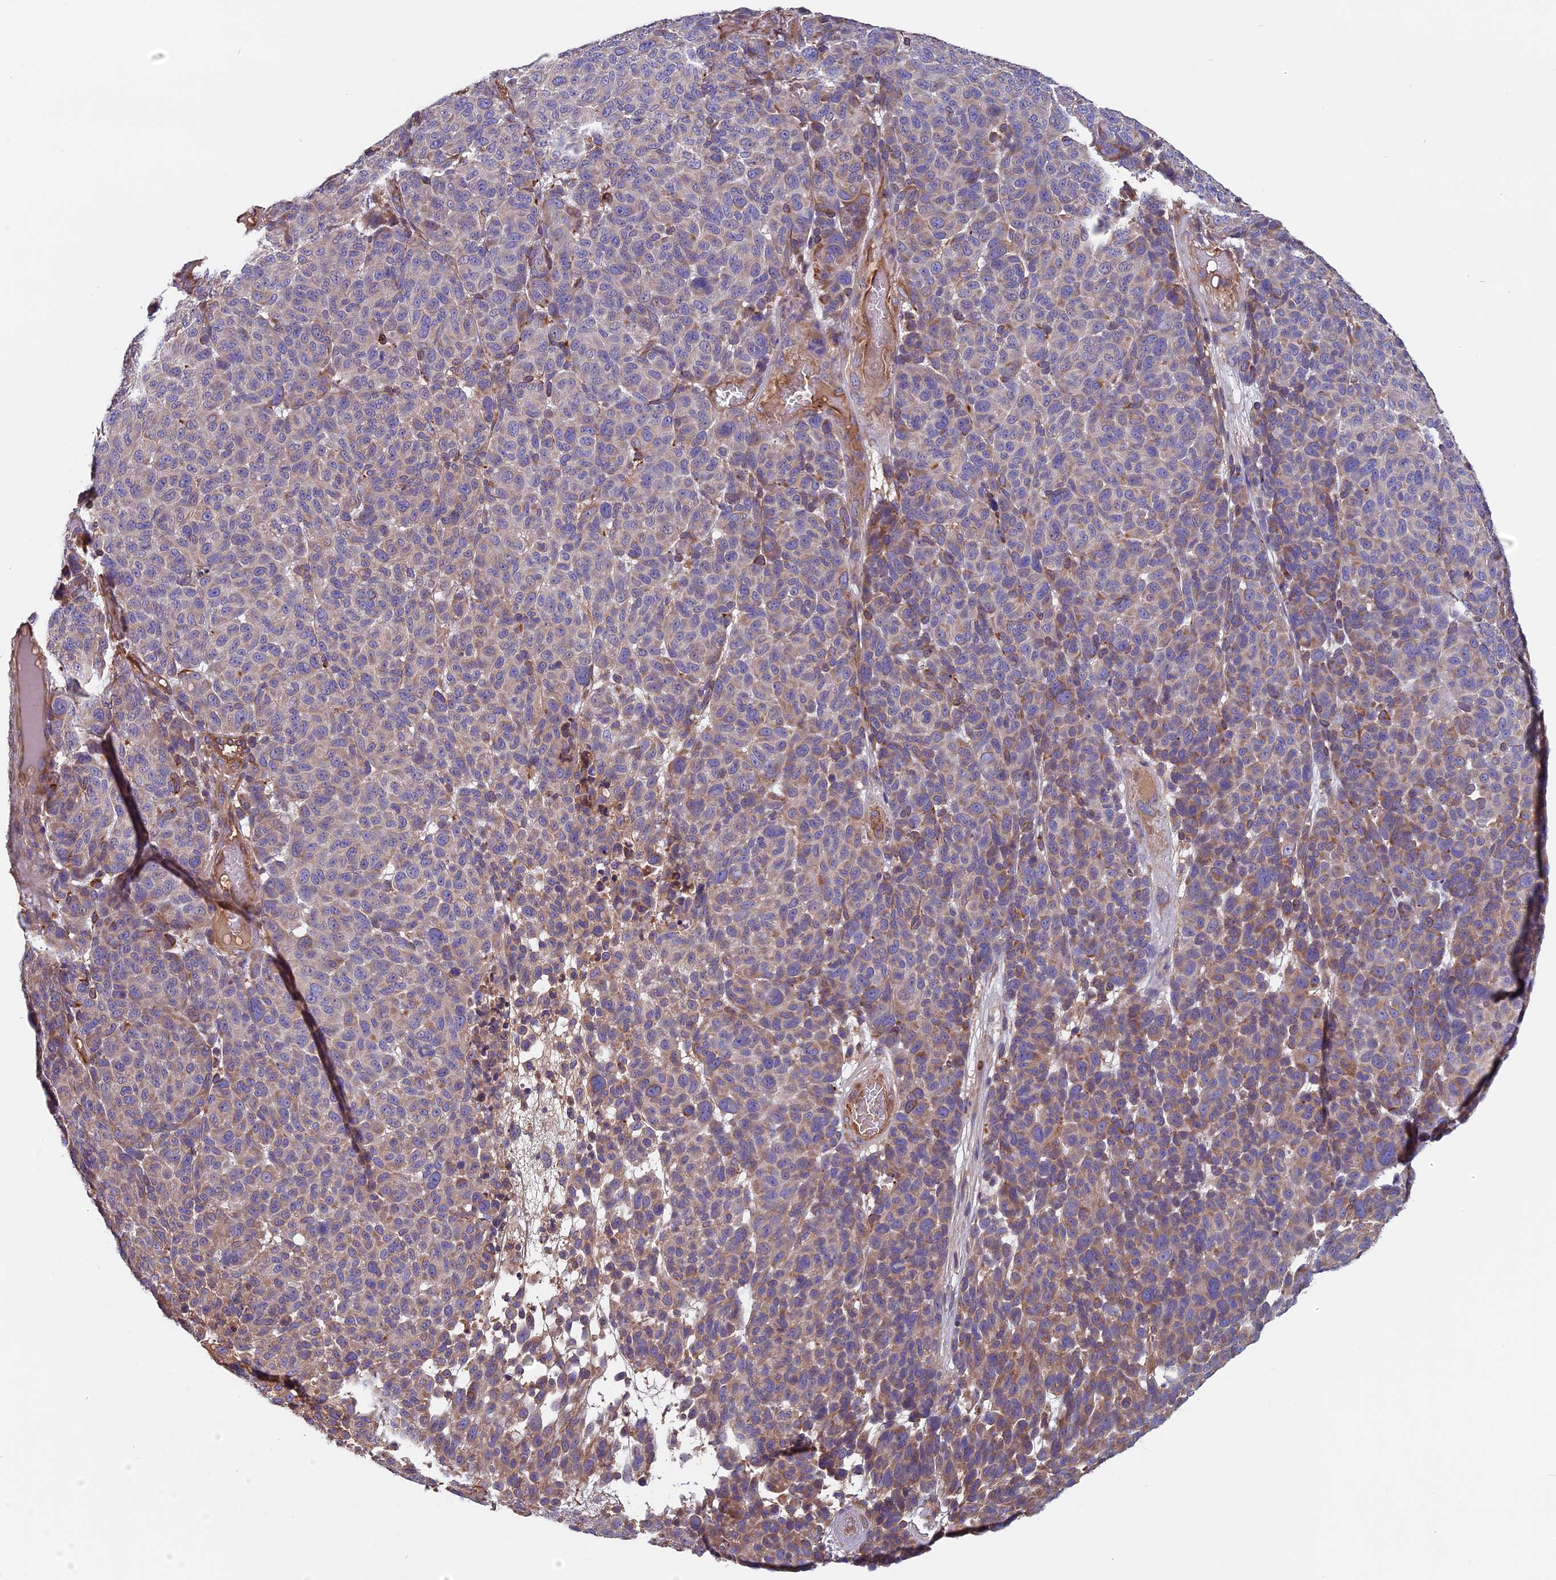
{"staining": {"intensity": "weak", "quantity": "25%-75%", "location": "cytoplasmic/membranous"}, "tissue": "melanoma", "cell_type": "Tumor cells", "image_type": "cancer", "snomed": [{"axis": "morphology", "description": "Malignant melanoma, NOS"}, {"axis": "topography", "description": "Skin"}], "caption": "The photomicrograph exhibits a brown stain indicating the presence of a protein in the cytoplasmic/membranous of tumor cells in malignant melanoma. The staining was performed using DAB to visualize the protein expression in brown, while the nuclei were stained in blue with hematoxylin (Magnification: 20x).", "gene": "CCDC153", "patient": {"sex": "male", "age": 49}}